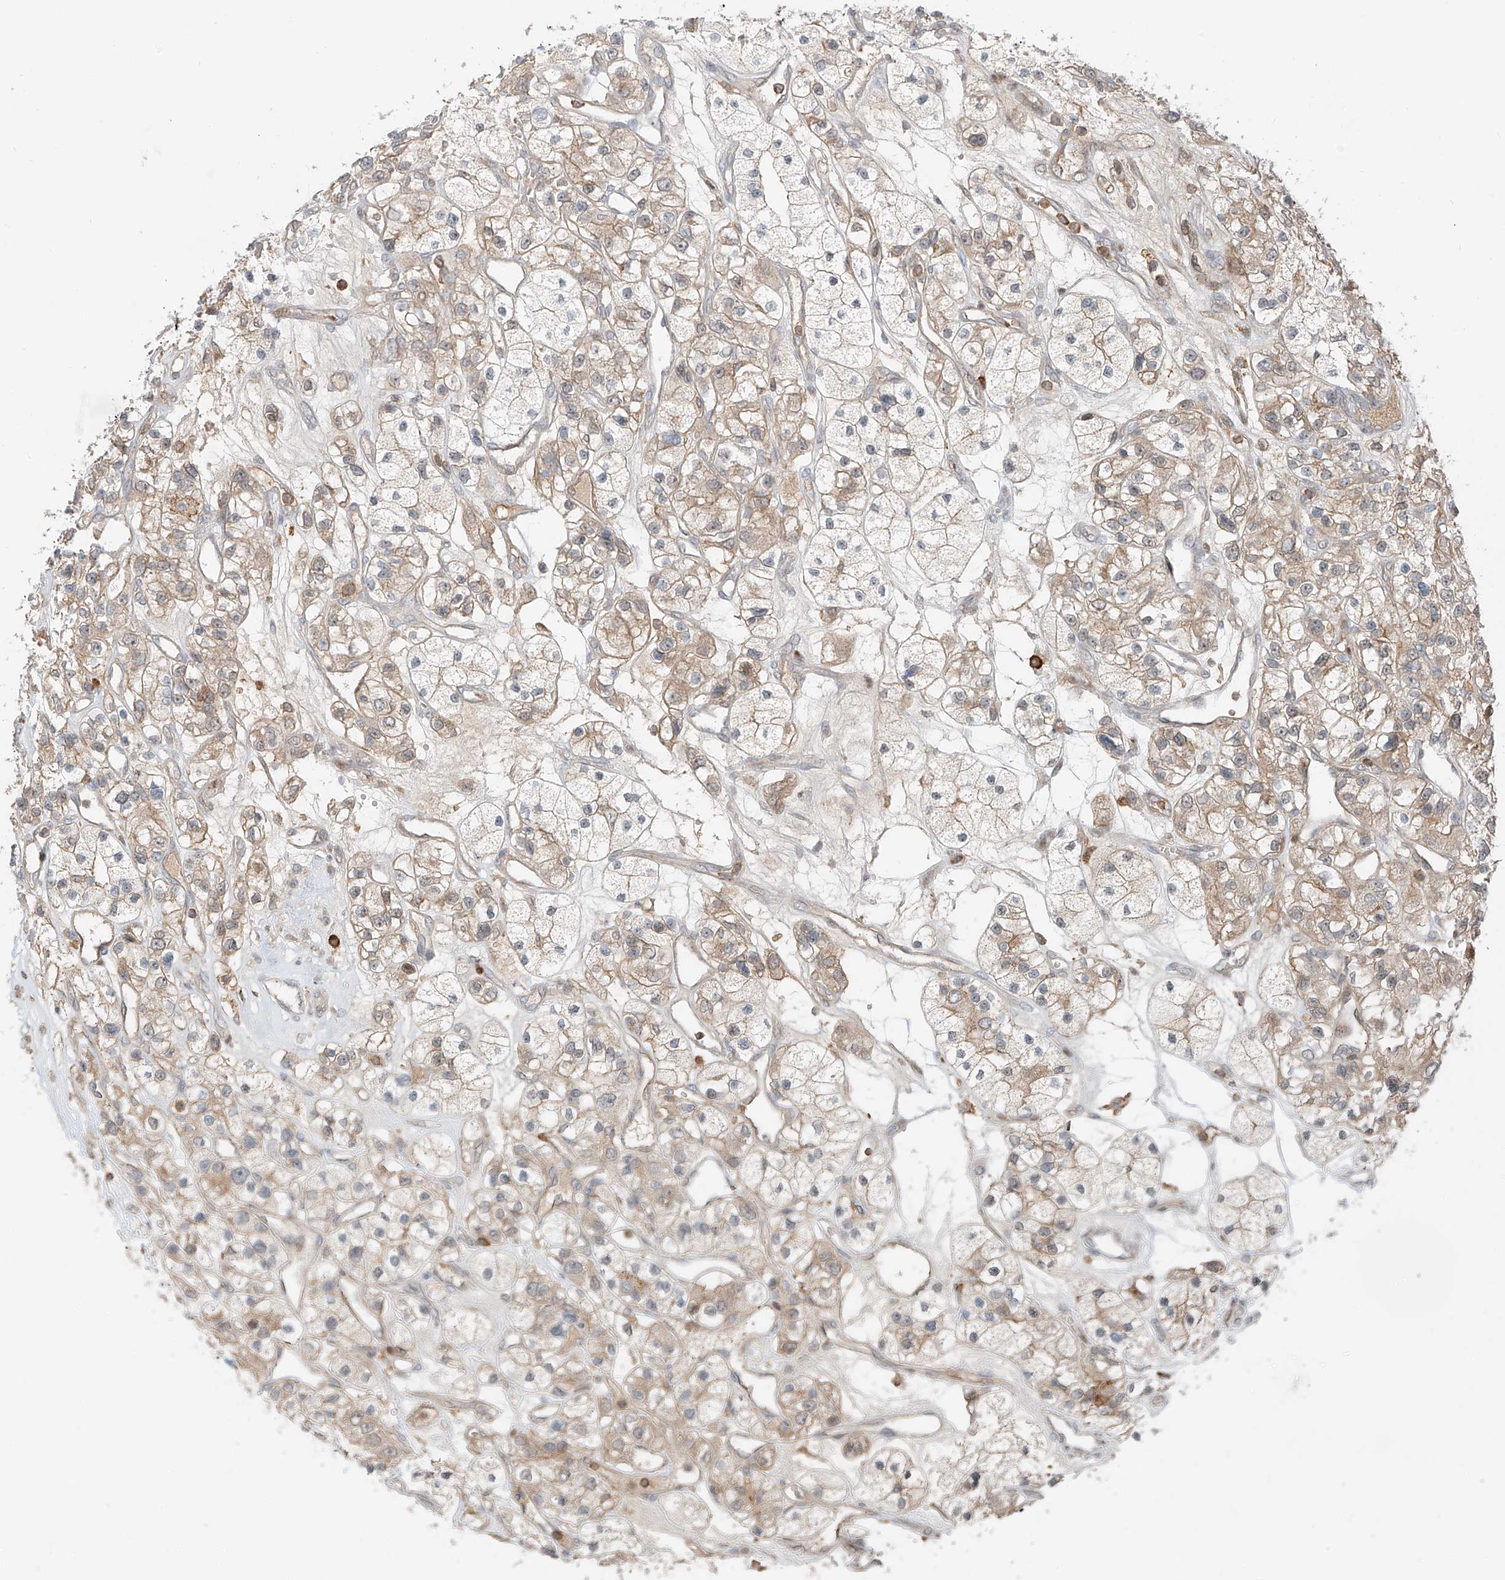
{"staining": {"intensity": "weak", "quantity": "25%-75%", "location": "cytoplasmic/membranous"}, "tissue": "renal cancer", "cell_type": "Tumor cells", "image_type": "cancer", "snomed": [{"axis": "morphology", "description": "Adenocarcinoma, NOS"}, {"axis": "topography", "description": "Kidney"}], "caption": "Human renal adenocarcinoma stained for a protein (brown) displays weak cytoplasmic/membranous positive expression in approximately 25%-75% of tumor cells.", "gene": "CEP162", "patient": {"sex": "female", "age": 57}}